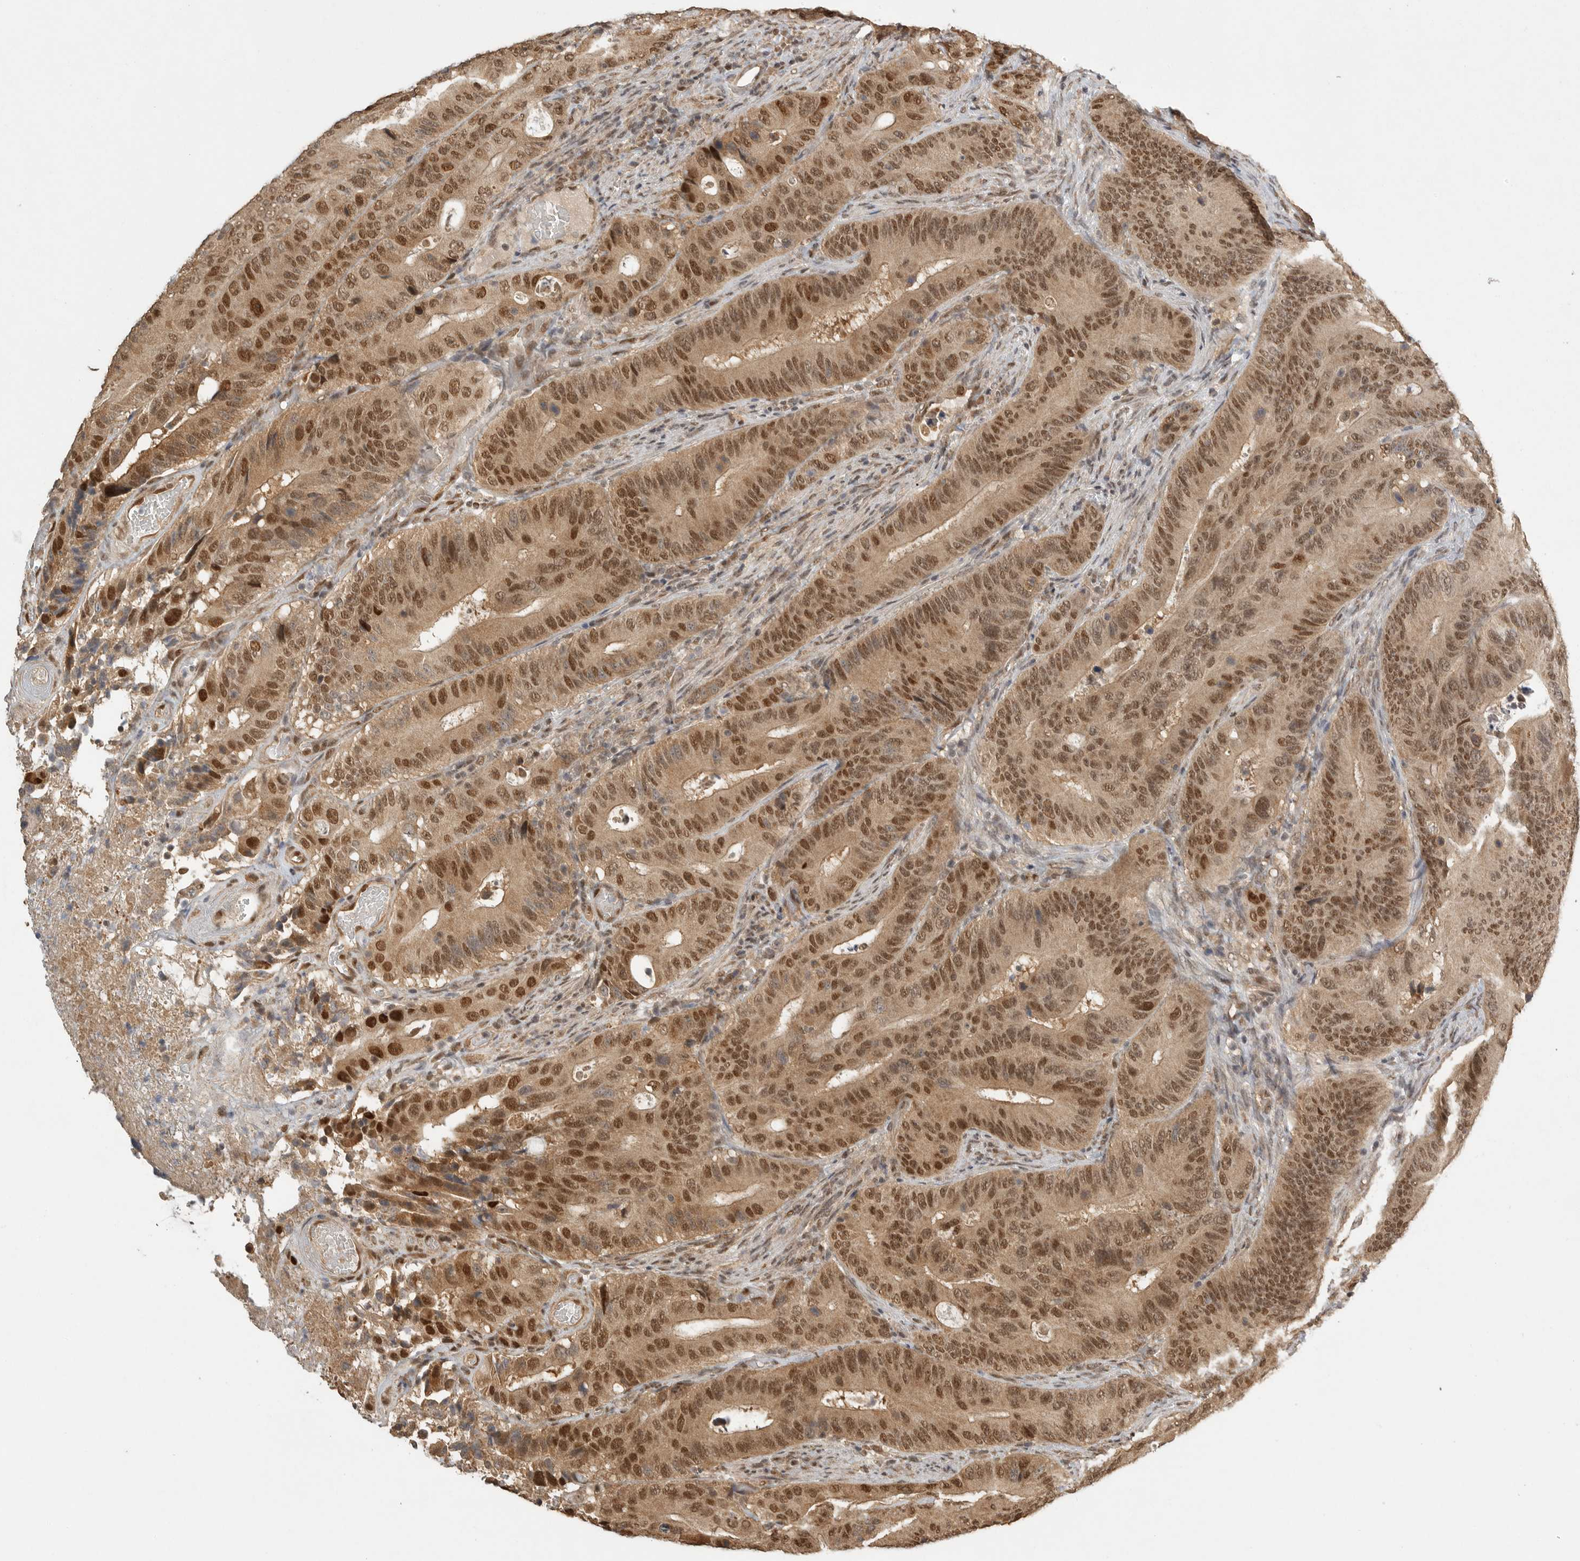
{"staining": {"intensity": "strong", "quantity": ">75%", "location": "cytoplasmic/membranous,nuclear"}, "tissue": "colorectal cancer", "cell_type": "Tumor cells", "image_type": "cancer", "snomed": [{"axis": "morphology", "description": "Adenocarcinoma, NOS"}, {"axis": "topography", "description": "Colon"}], "caption": "Colorectal cancer (adenocarcinoma) stained with DAB IHC exhibits high levels of strong cytoplasmic/membranous and nuclear positivity in about >75% of tumor cells.", "gene": "DFFA", "patient": {"sex": "male", "age": 83}}